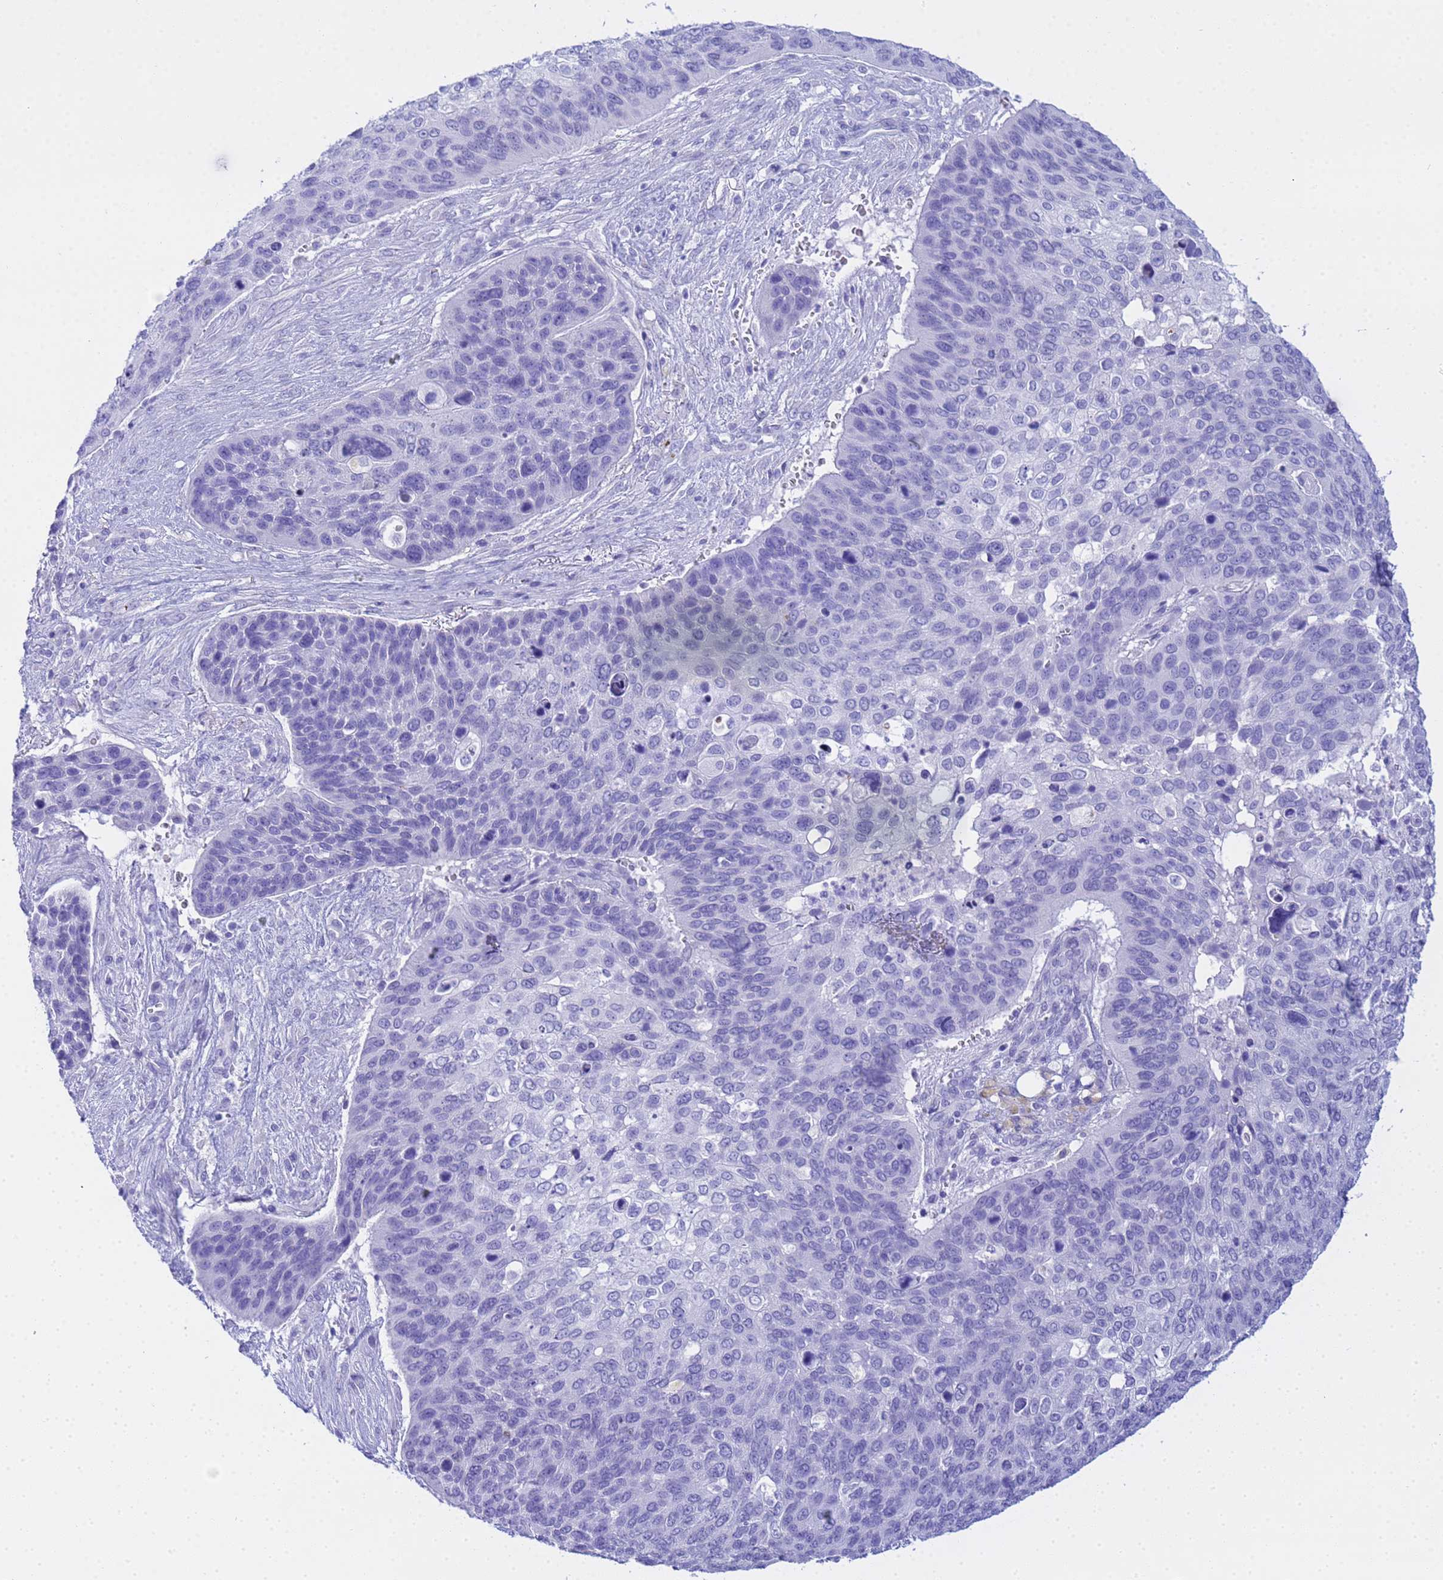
{"staining": {"intensity": "negative", "quantity": "none", "location": "none"}, "tissue": "skin cancer", "cell_type": "Tumor cells", "image_type": "cancer", "snomed": [{"axis": "morphology", "description": "Basal cell carcinoma"}, {"axis": "topography", "description": "Skin"}], "caption": "Skin cancer (basal cell carcinoma) stained for a protein using immunohistochemistry exhibits no staining tumor cells.", "gene": "AQP12A", "patient": {"sex": "female", "age": 74}}